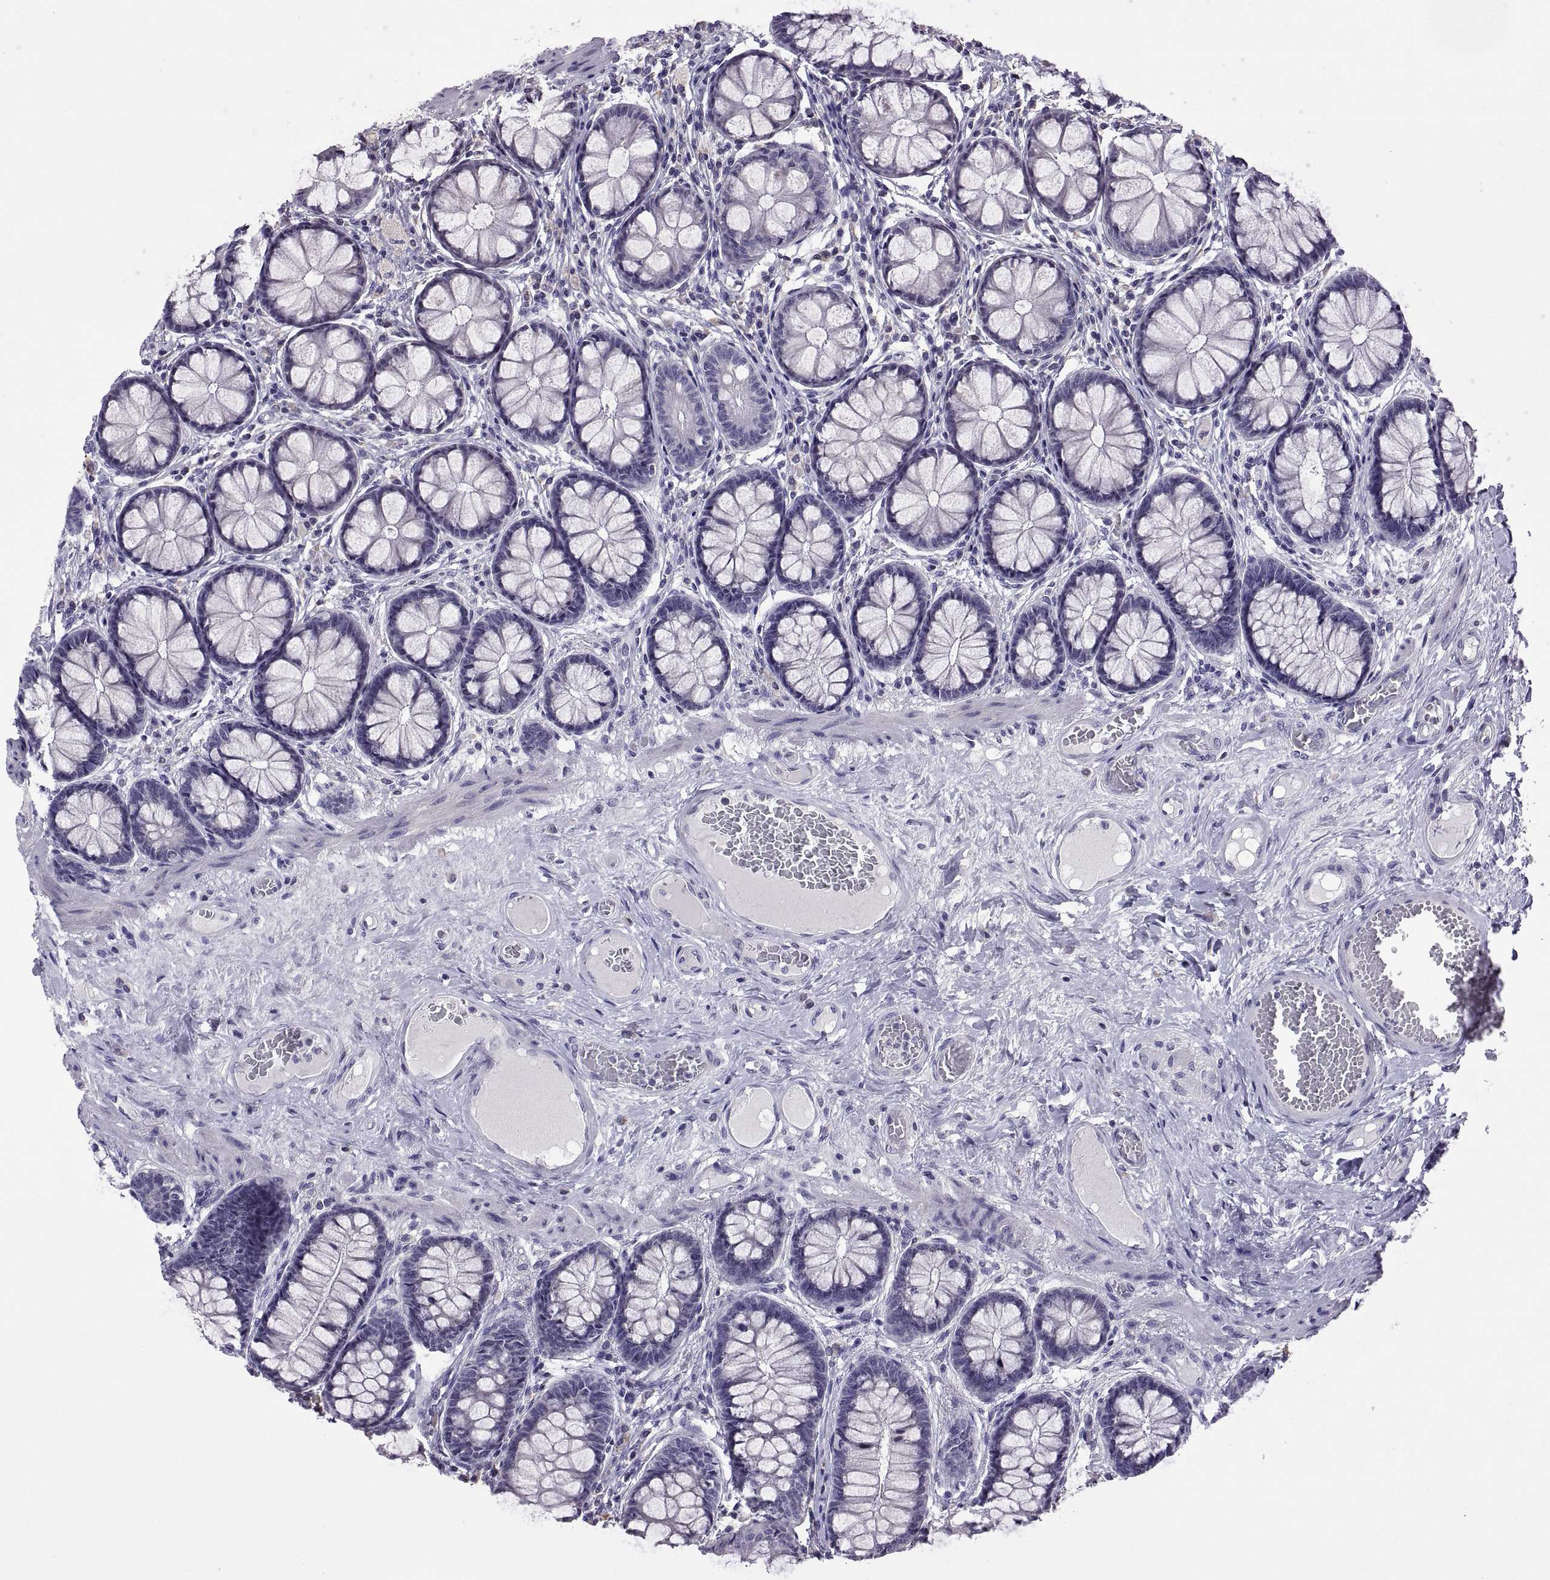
{"staining": {"intensity": "negative", "quantity": "none", "location": "none"}, "tissue": "colon", "cell_type": "Endothelial cells", "image_type": "normal", "snomed": [{"axis": "morphology", "description": "Normal tissue, NOS"}, {"axis": "topography", "description": "Colon"}], "caption": "Immunohistochemical staining of benign human colon displays no significant positivity in endothelial cells.", "gene": "MAGEB18", "patient": {"sex": "female", "age": 65}}